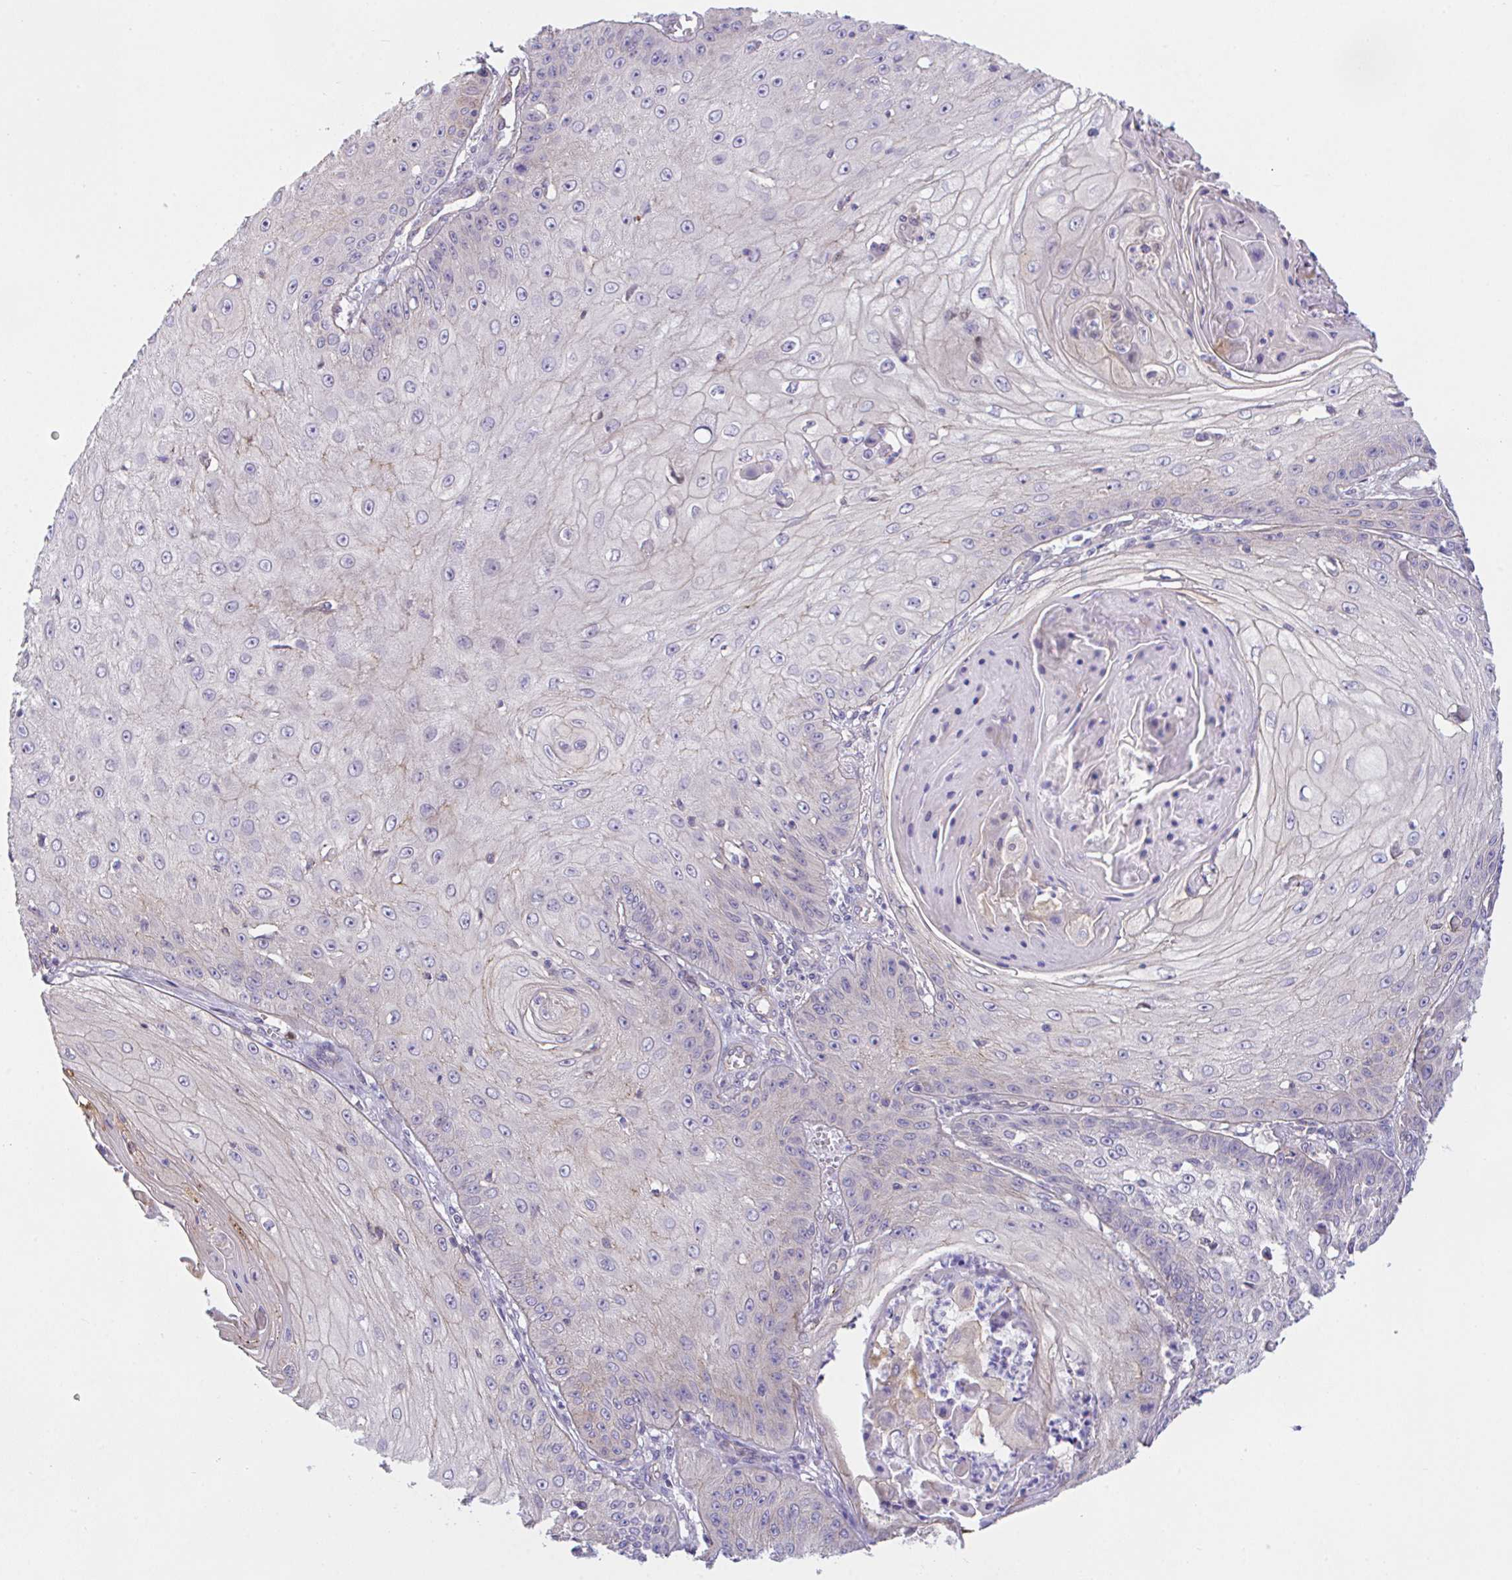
{"staining": {"intensity": "weak", "quantity": "<25%", "location": "cytoplasmic/membranous"}, "tissue": "skin cancer", "cell_type": "Tumor cells", "image_type": "cancer", "snomed": [{"axis": "morphology", "description": "Squamous cell carcinoma, NOS"}, {"axis": "topography", "description": "Skin"}], "caption": "An immunohistochemistry image of skin cancer (squamous cell carcinoma) is shown. There is no staining in tumor cells of skin cancer (squamous cell carcinoma).", "gene": "ZBED3", "patient": {"sex": "male", "age": 70}}